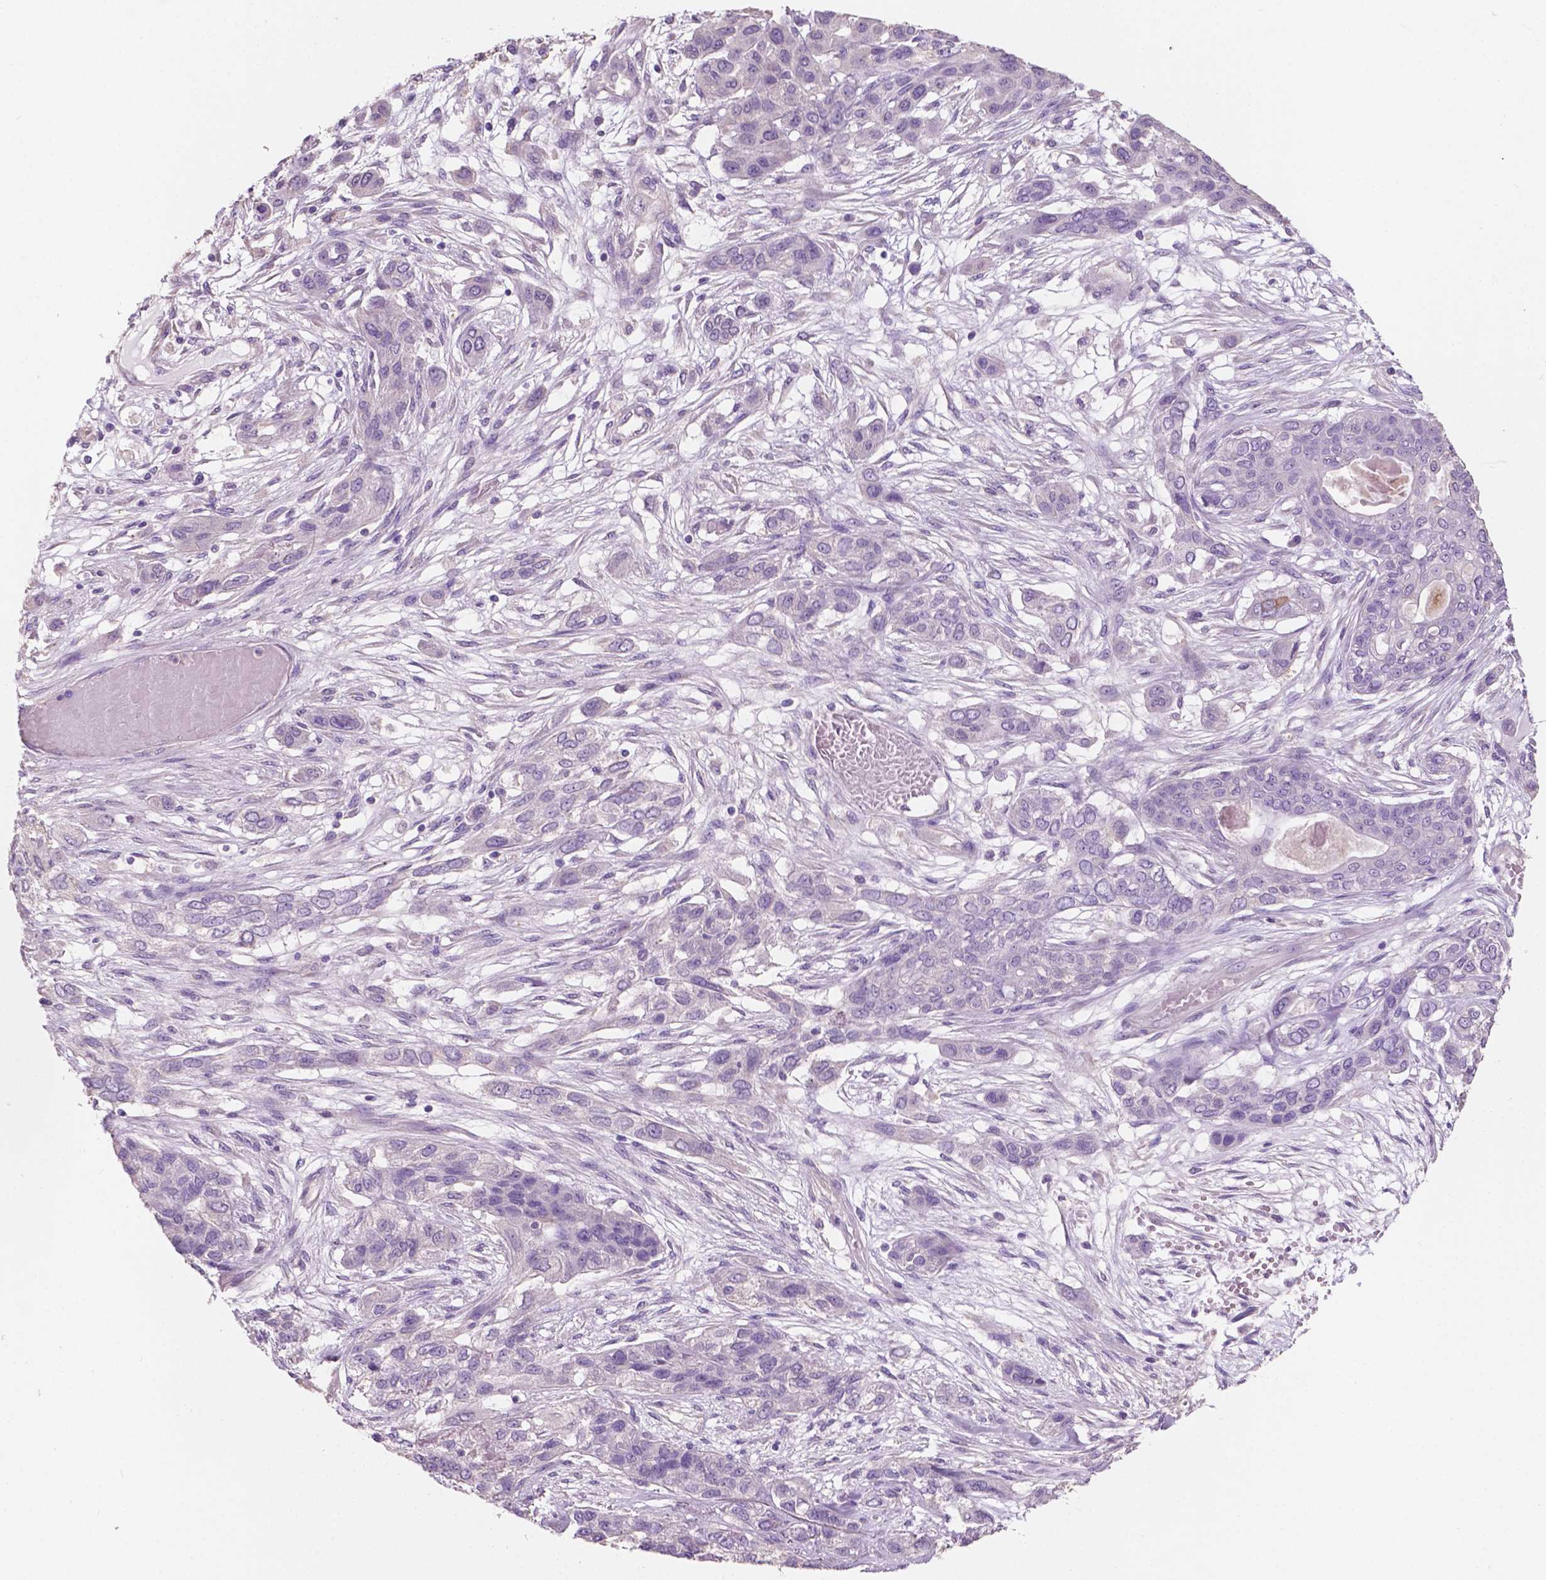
{"staining": {"intensity": "negative", "quantity": "none", "location": "none"}, "tissue": "lung cancer", "cell_type": "Tumor cells", "image_type": "cancer", "snomed": [{"axis": "morphology", "description": "Squamous cell carcinoma, NOS"}, {"axis": "topography", "description": "Lung"}], "caption": "A histopathology image of squamous cell carcinoma (lung) stained for a protein displays no brown staining in tumor cells.", "gene": "SBSN", "patient": {"sex": "female", "age": 70}}